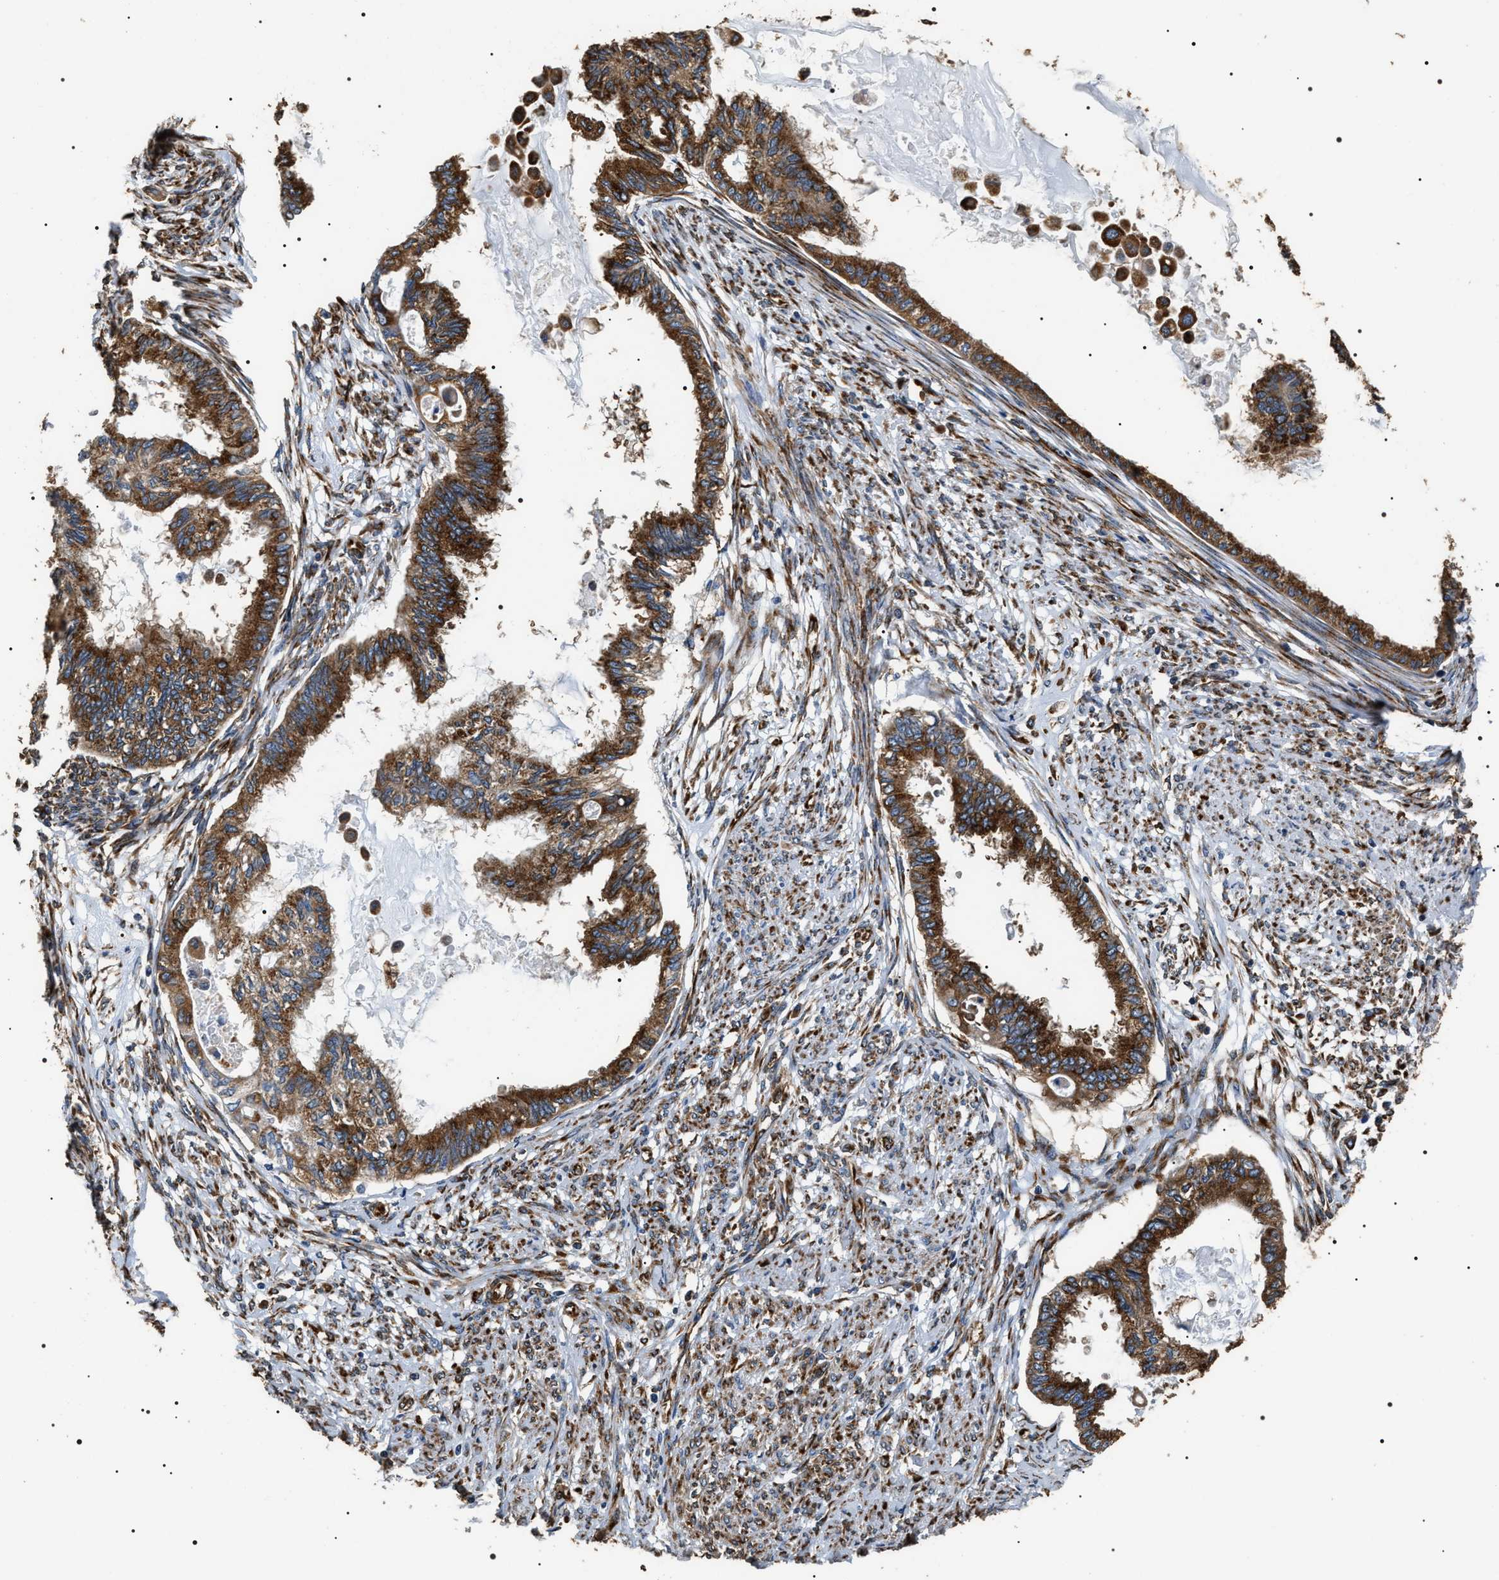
{"staining": {"intensity": "strong", "quantity": ">75%", "location": "cytoplasmic/membranous"}, "tissue": "cervical cancer", "cell_type": "Tumor cells", "image_type": "cancer", "snomed": [{"axis": "morphology", "description": "Normal tissue, NOS"}, {"axis": "morphology", "description": "Adenocarcinoma, NOS"}, {"axis": "topography", "description": "Cervix"}, {"axis": "topography", "description": "Endometrium"}], "caption": "A high amount of strong cytoplasmic/membranous expression is seen in approximately >75% of tumor cells in cervical adenocarcinoma tissue.", "gene": "KTN1", "patient": {"sex": "female", "age": 86}}